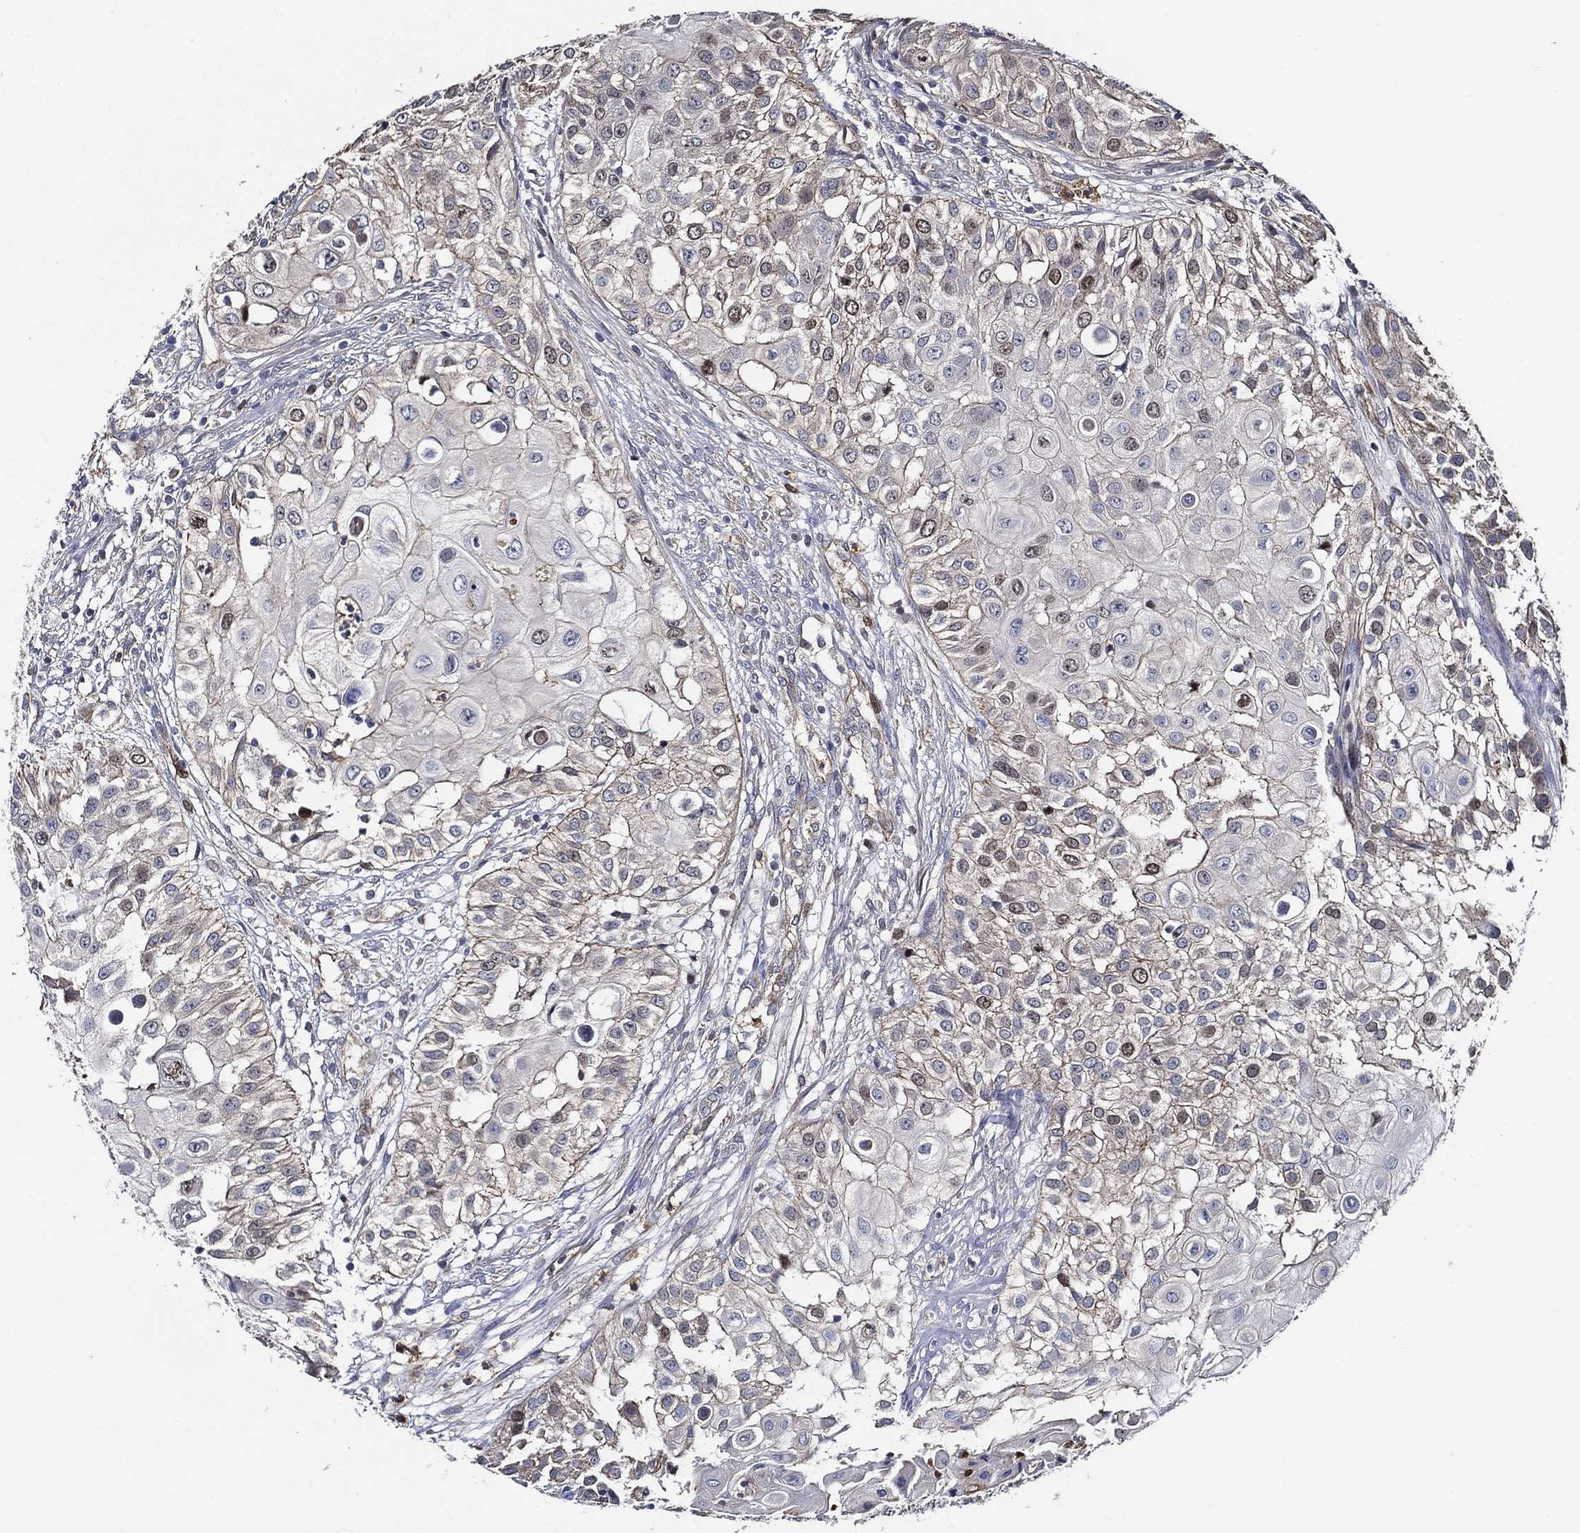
{"staining": {"intensity": "negative", "quantity": "none", "location": "none"}, "tissue": "urothelial cancer", "cell_type": "Tumor cells", "image_type": "cancer", "snomed": [{"axis": "morphology", "description": "Urothelial carcinoma, High grade"}, {"axis": "topography", "description": "Urinary bladder"}], "caption": "Protein analysis of urothelial carcinoma (high-grade) demonstrates no significant expression in tumor cells.", "gene": "KIF20B", "patient": {"sex": "female", "age": 79}}